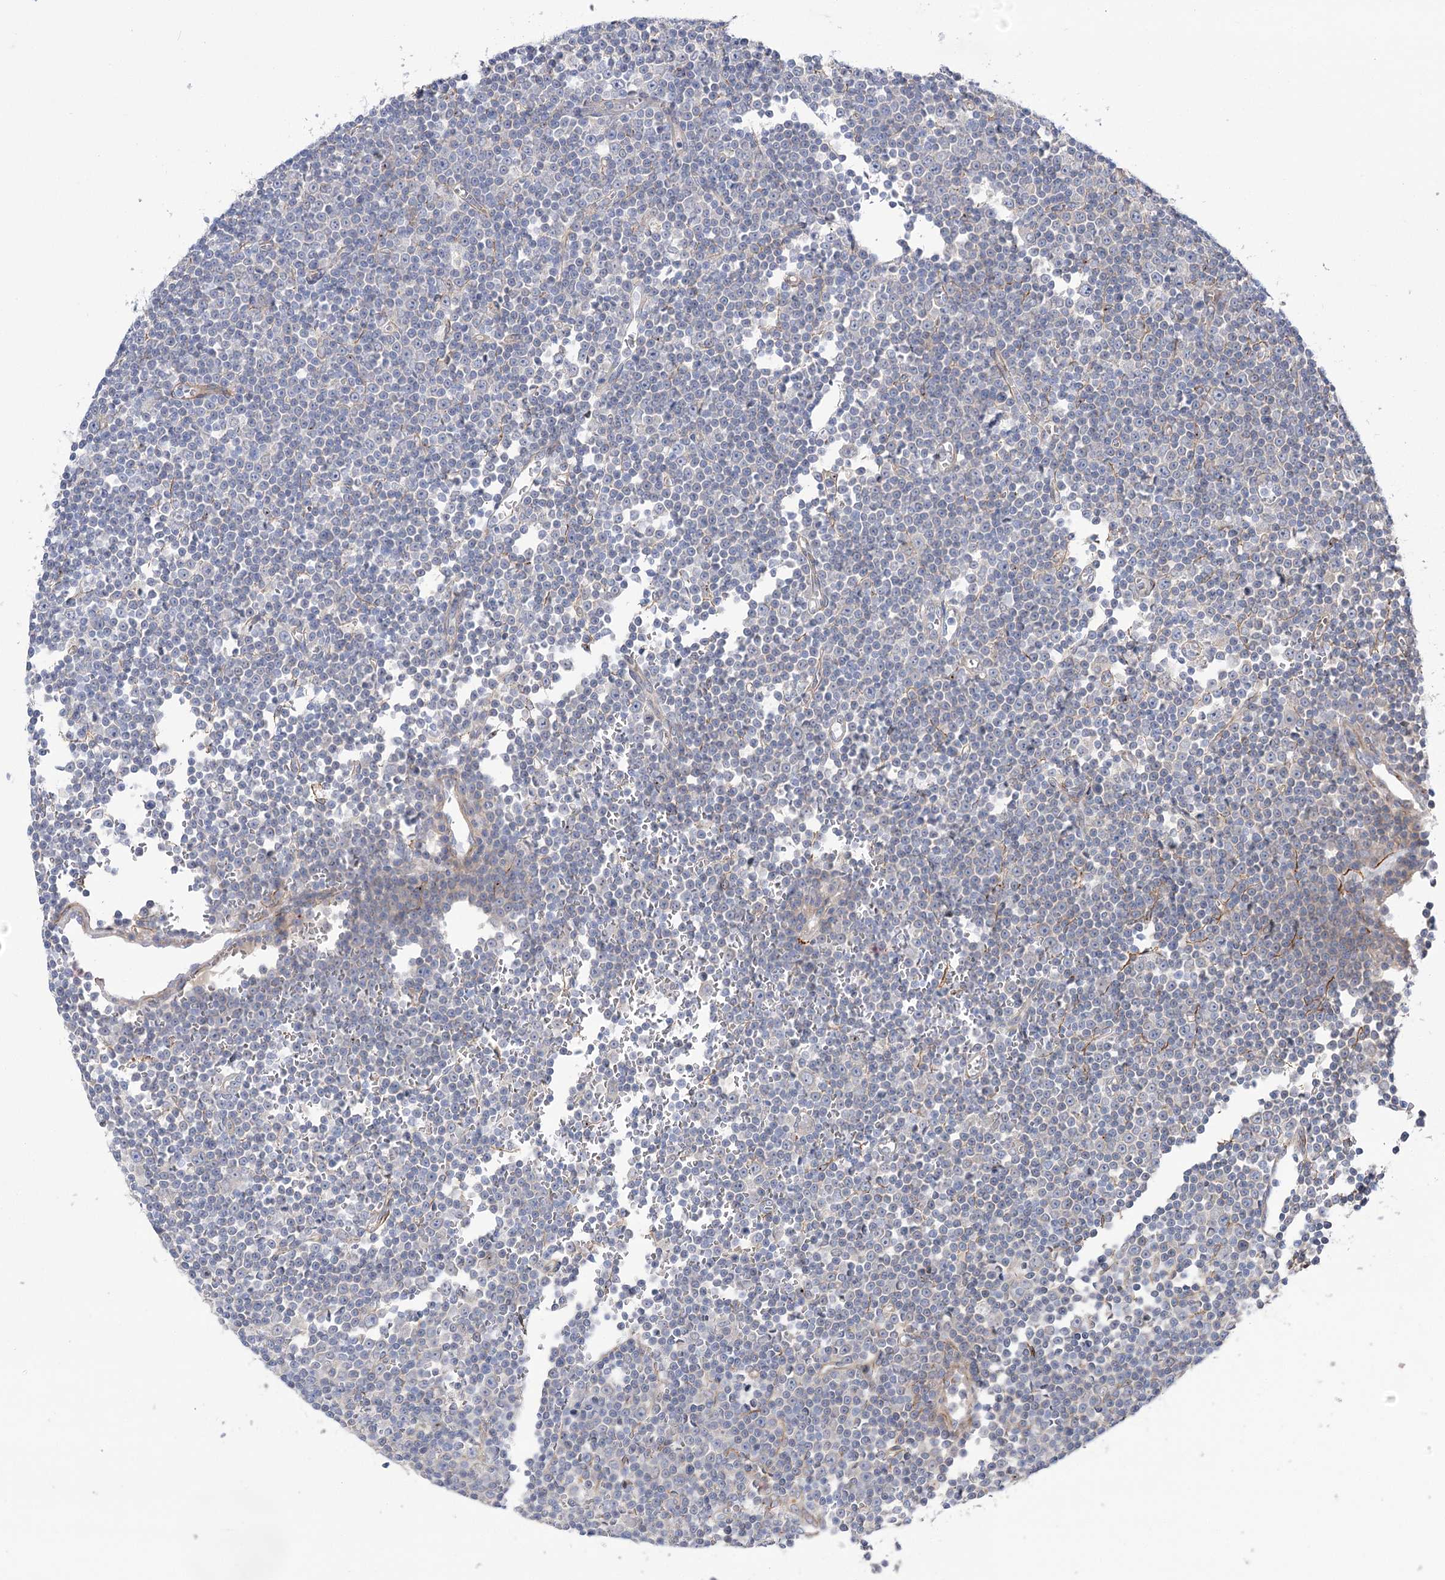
{"staining": {"intensity": "negative", "quantity": "none", "location": "none"}, "tissue": "lymphoma", "cell_type": "Tumor cells", "image_type": "cancer", "snomed": [{"axis": "morphology", "description": "Malignant lymphoma, non-Hodgkin's type, Low grade"}, {"axis": "topography", "description": "Lymph node"}], "caption": "Malignant lymphoma, non-Hodgkin's type (low-grade) stained for a protein using immunohistochemistry (IHC) displays no staining tumor cells.", "gene": "WASHC3", "patient": {"sex": "female", "age": 67}}